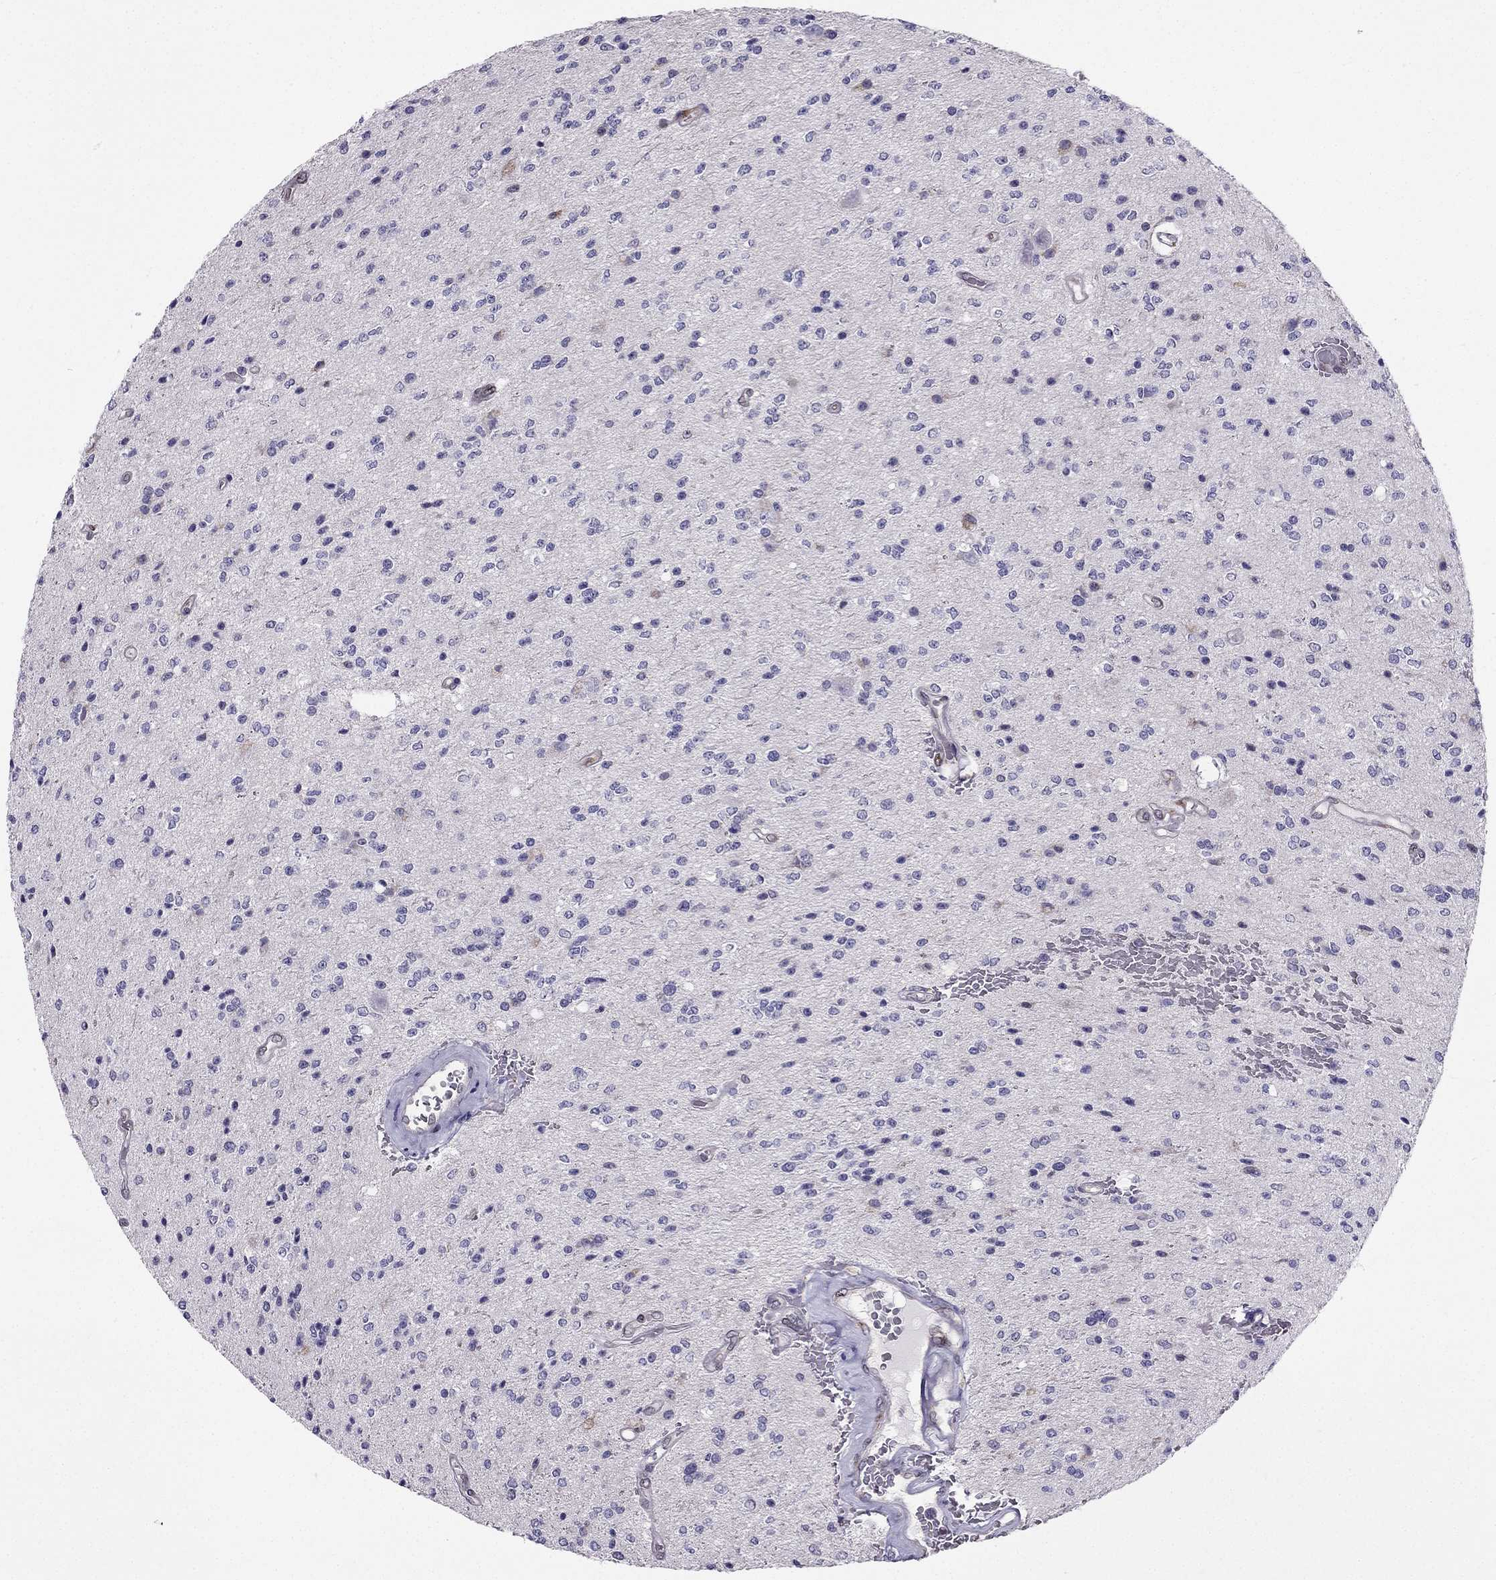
{"staining": {"intensity": "negative", "quantity": "none", "location": "none"}, "tissue": "glioma", "cell_type": "Tumor cells", "image_type": "cancer", "snomed": [{"axis": "morphology", "description": "Glioma, malignant, Low grade"}, {"axis": "topography", "description": "Brain"}], "caption": "A micrograph of low-grade glioma (malignant) stained for a protein displays no brown staining in tumor cells.", "gene": "IKBIP", "patient": {"sex": "male", "age": 67}}